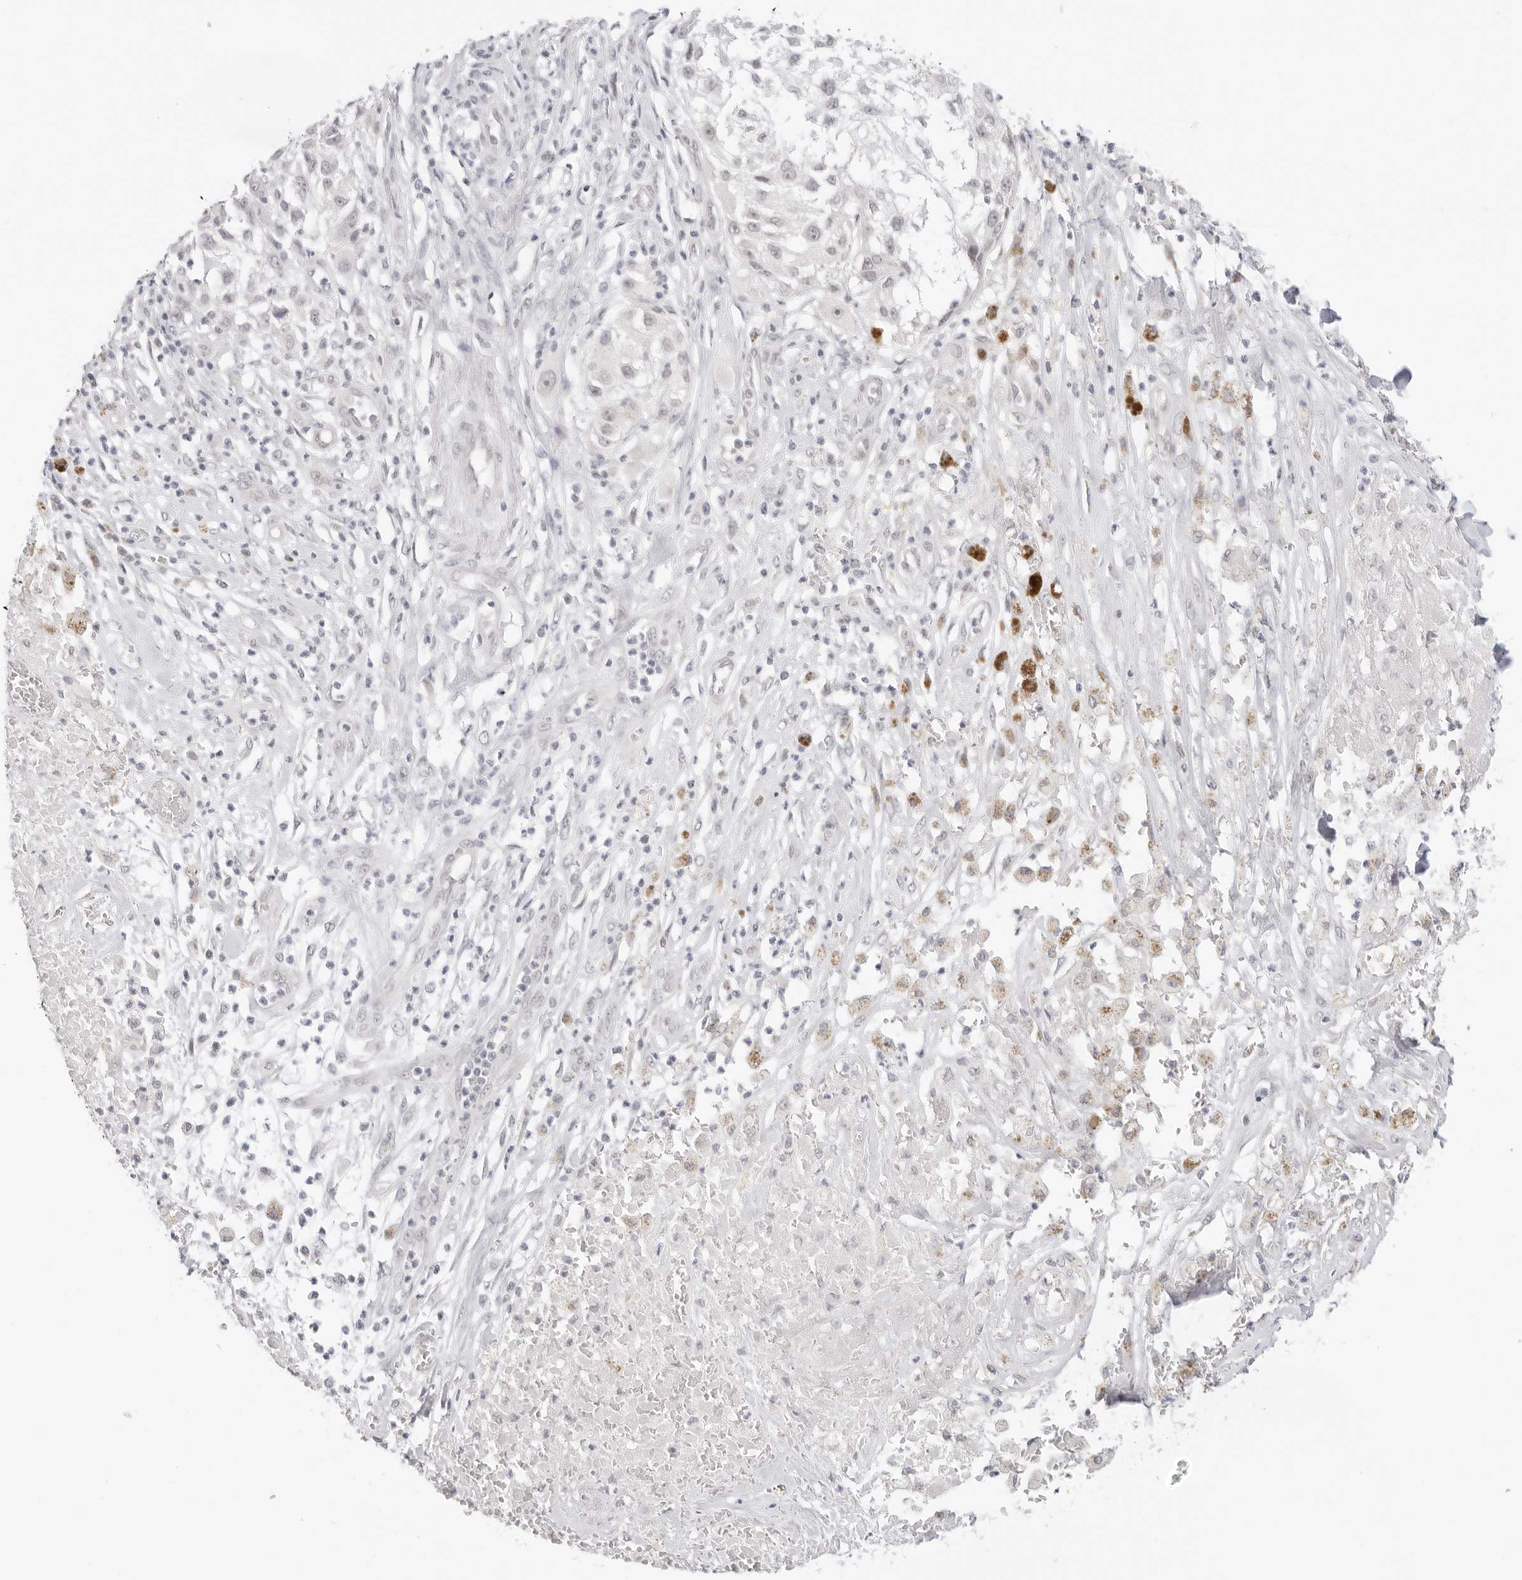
{"staining": {"intensity": "weak", "quantity": "<25%", "location": "nuclear"}, "tissue": "melanoma", "cell_type": "Tumor cells", "image_type": "cancer", "snomed": [{"axis": "morphology", "description": "Necrosis, NOS"}, {"axis": "morphology", "description": "Malignant melanoma, NOS"}, {"axis": "topography", "description": "Skin"}], "caption": "Tumor cells are negative for protein expression in human malignant melanoma. (Brightfield microscopy of DAB IHC at high magnification).", "gene": "MED18", "patient": {"sex": "female", "age": 87}}